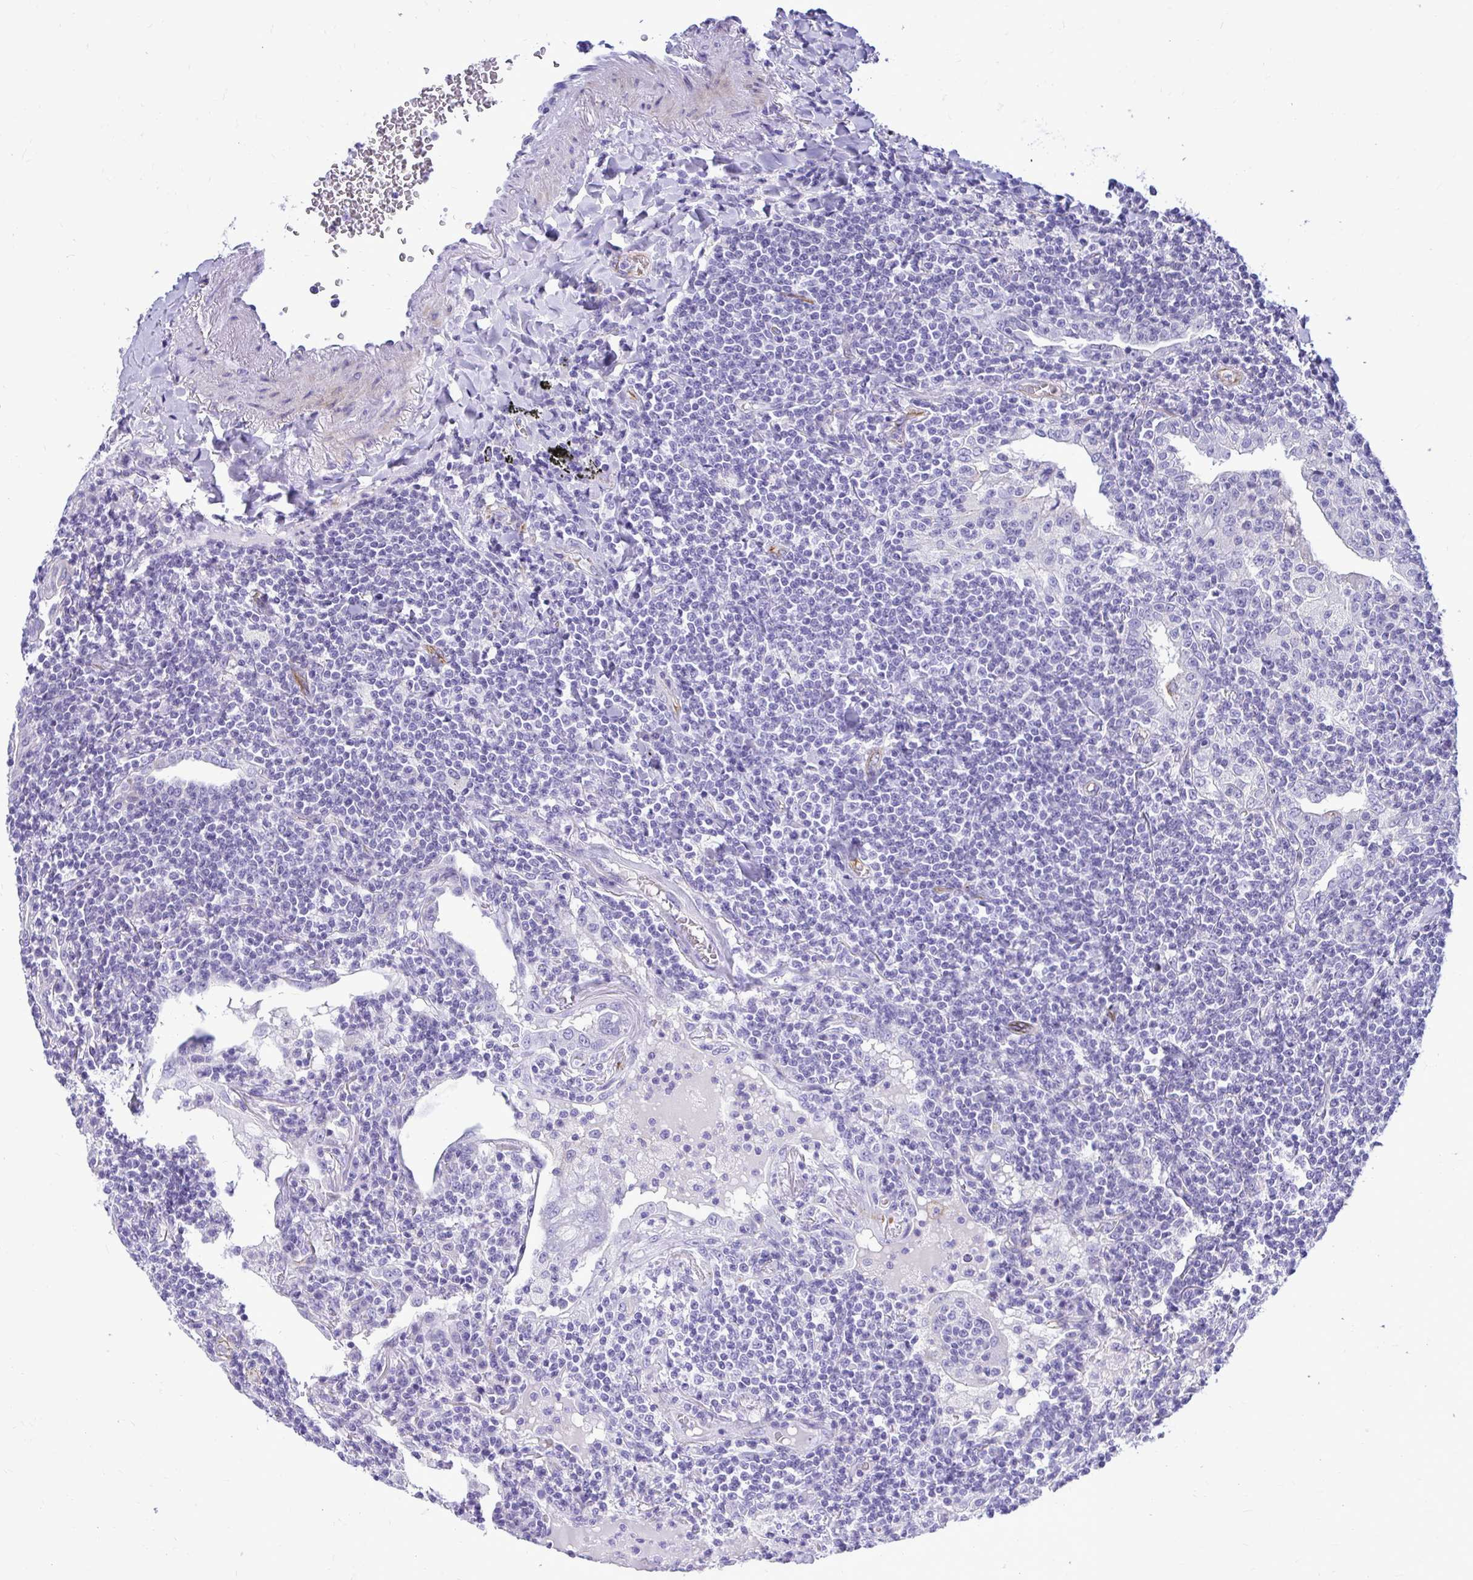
{"staining": {"intensity": "negative", "quantity": "none", "location": "none"}, "tissue": "lymphoma", "cell_type": "Tumor cells", "image_type": "cancer", "snomed": [{"axis": "morphology", "description": "Malignant lymphoma, non-Hodgkin's type, Low grade"}, {"axis": "topography", "description": "Lung"}], "caption": "Immunohistochemistry (IHC) histopathology image of neoplastic tissue: malignant lymphoma, non-Hodgkin's type (low-grade) stained with DAB (3,3'-diaminobenzidine) reveals no significant protein positivity in tumor cells.", "gene": "ABCG2", "patient": {"sex": "female", "age": 71}}